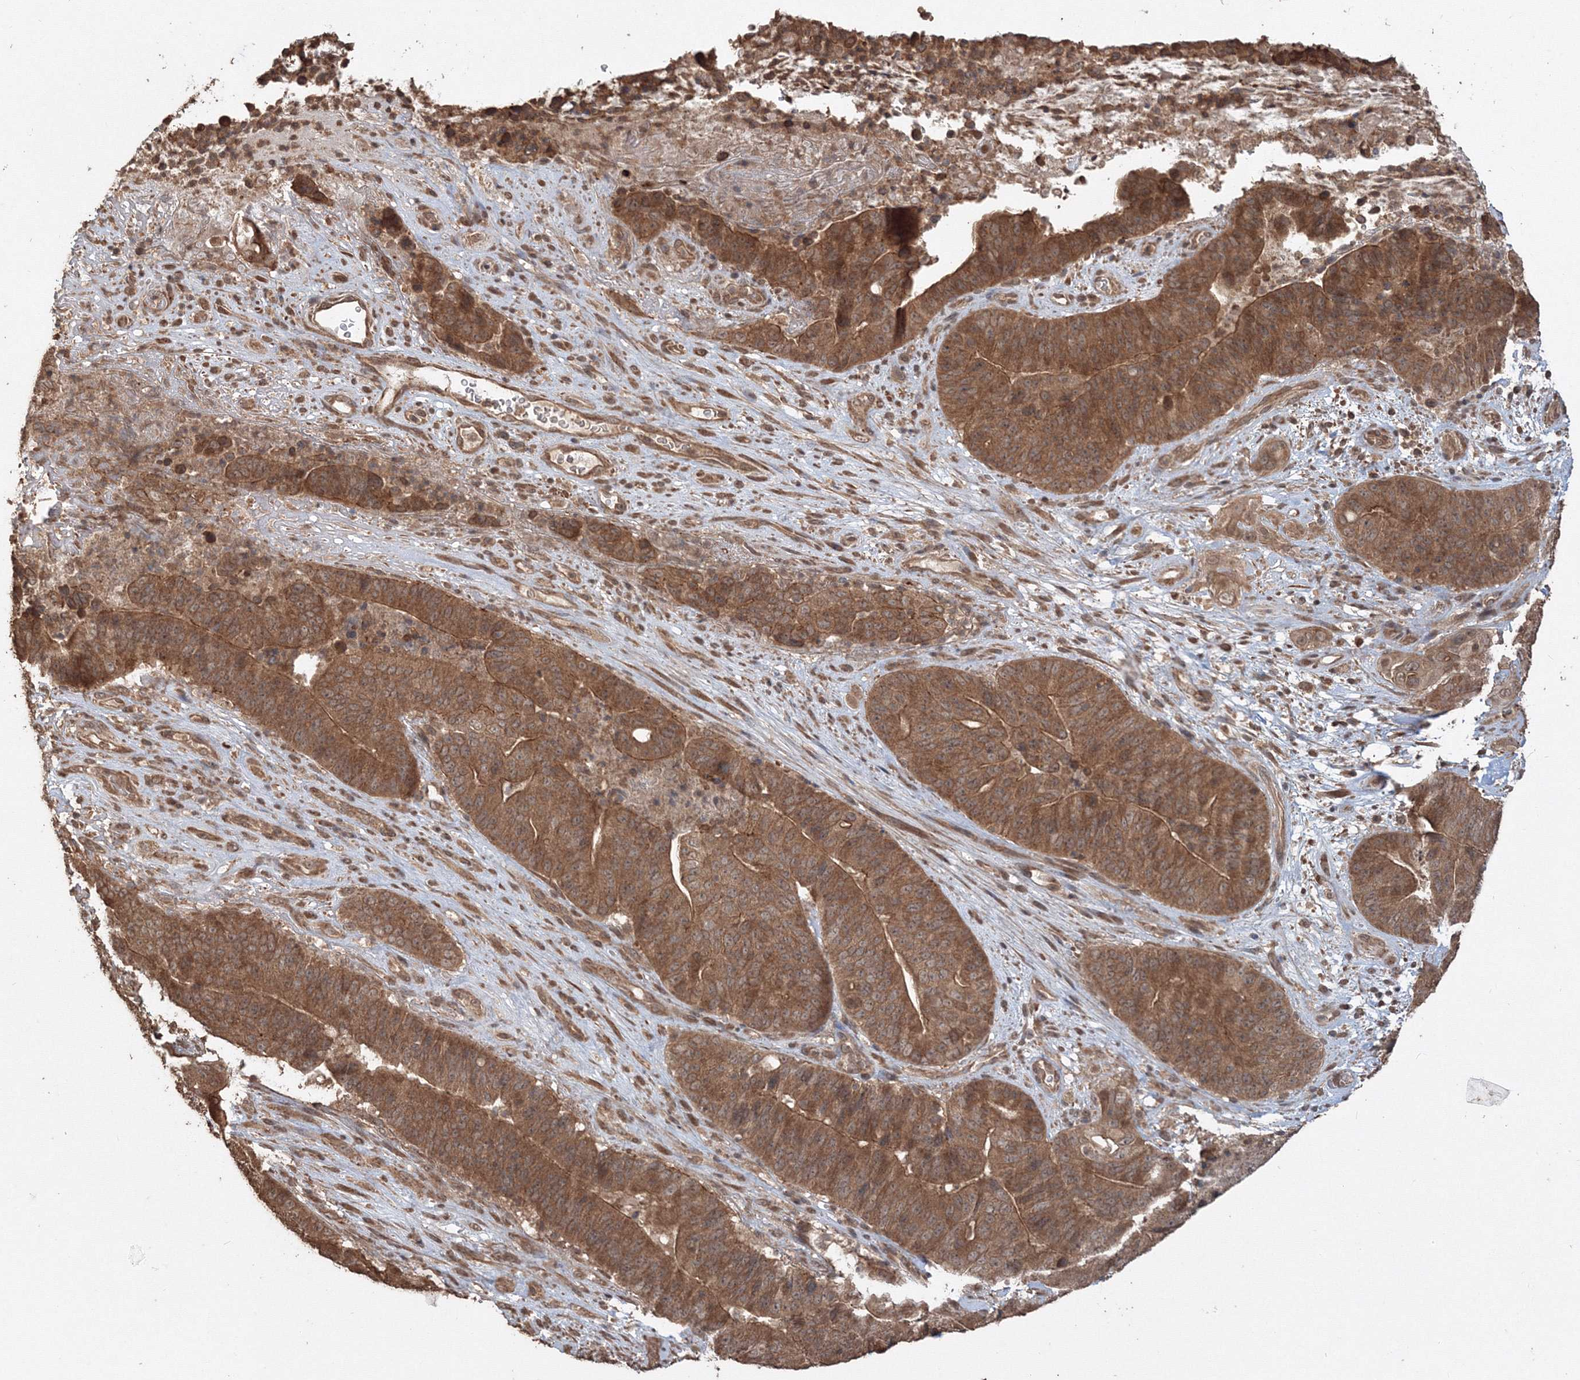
{"staining": {"intensity": "moderate", "quantity": ">75%", "location": "cytoplasmic/membranous"}, "tissue": "pancreatic cancer", "cell_type": "Tumor cells", "image_type": "cancer", "snomed": [{"axis": "morphology", "description": "Adenocarcinoma, NOS"}, {"axis": "topography", "description": "Pancreas"}], "caption": "Protein staining shows moderate cytoplasmic/membranous positivity in approximately >75% of tumor cells in pancreatic cancer (adenocarcinoma). (Stains: DAB (3,3'-diaminobenzidine) in brown, nuclei in blue, Microscopy: brightfield microscopy at high magnification).", "gene": "CCDC122", "patient": {"sex": "female", "age": 77}}